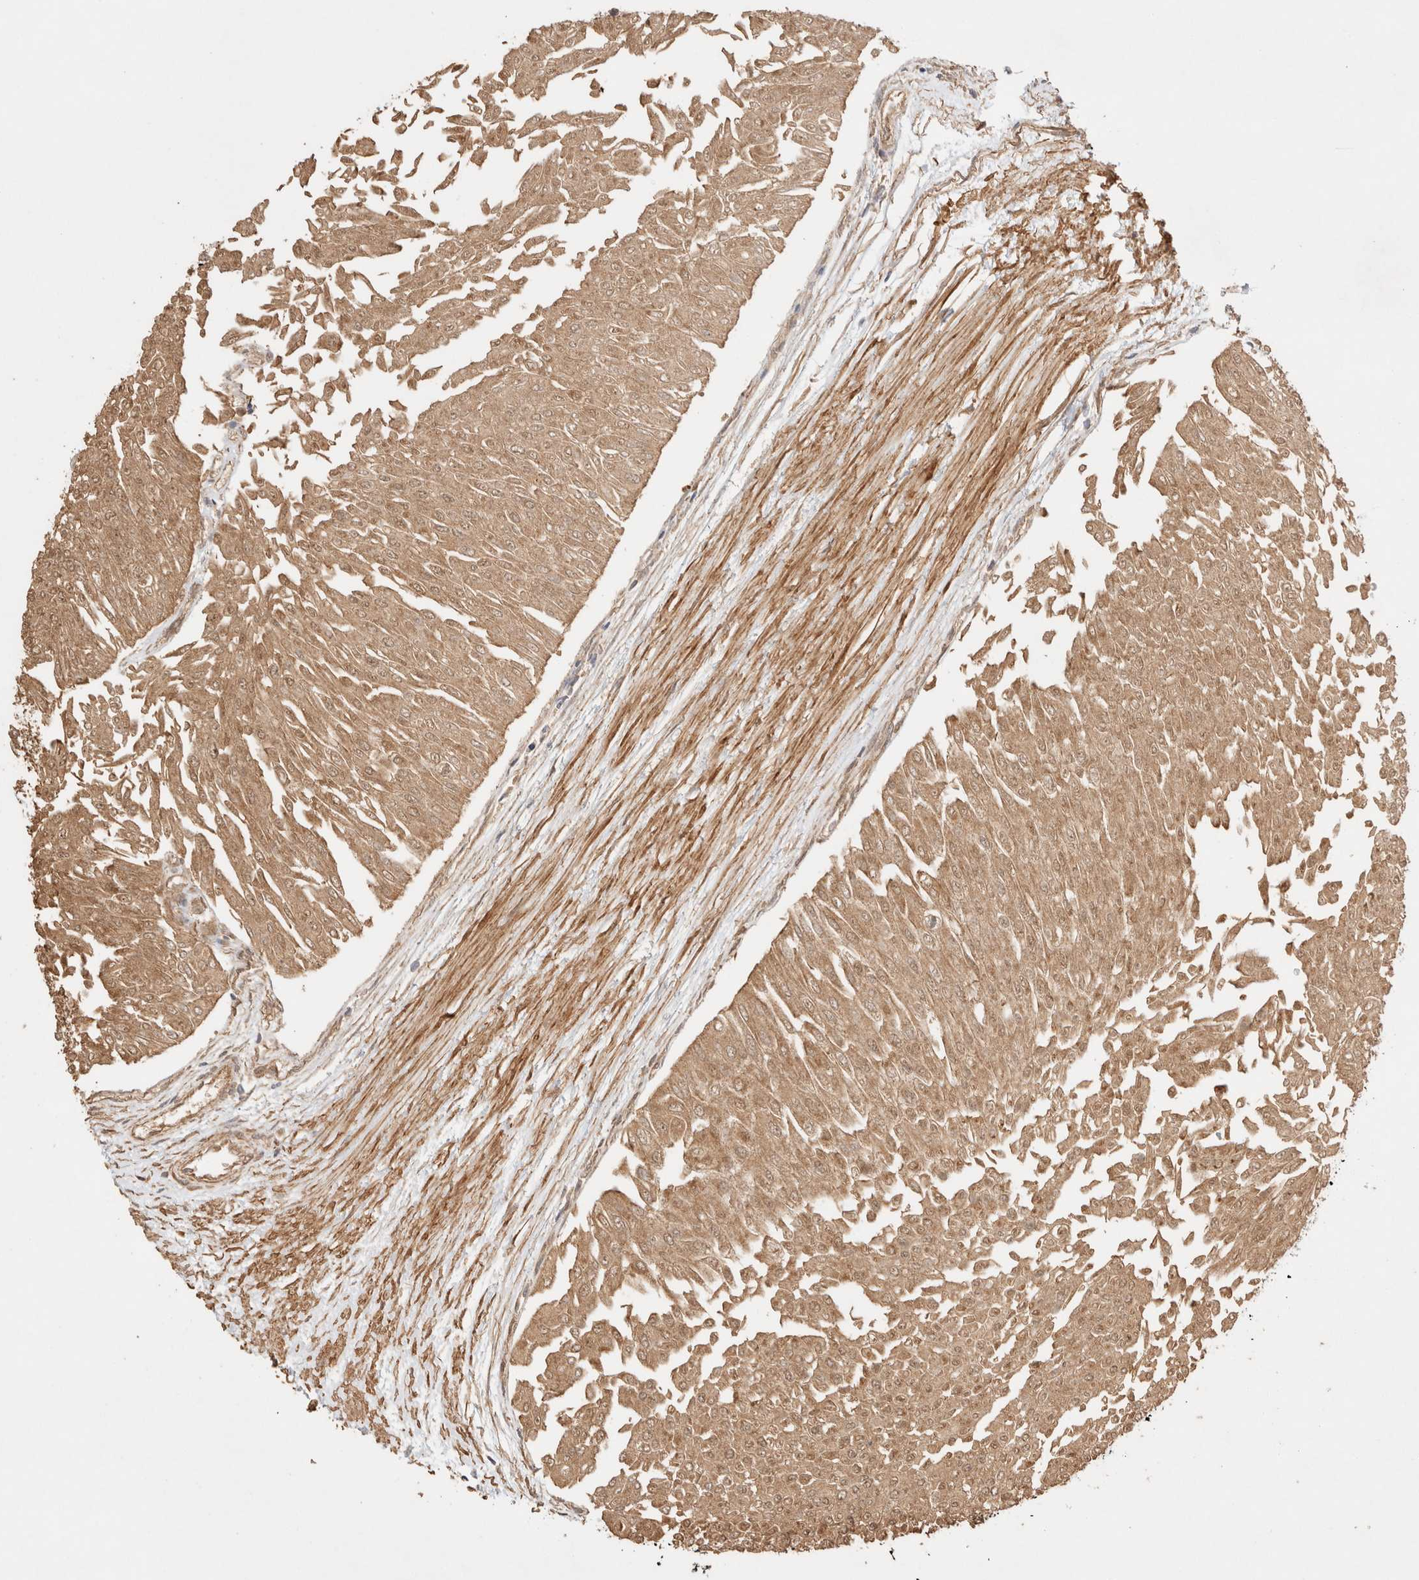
{"staining": {"intensity": "moderate", "quantity": ">75%", "location": "cytoplasmic/membranous,nuclear"}, "tissue": "urothelial cancer", "cell_type": "Tumor cells", "image_type": "cancer", "snomed": [{"axis": "morphology", "description": "Urothelial carcinoma, Low grade"}, {"axis": "topography", "description": "Urinary bladder"}], "caption": "This photomicrograph displays urothelial carcinoma (low-grade) stained with IHC to label a protein in brown. The cytoplasmic/membranous and nuclear of tumor cells show moderate positivity for the protein. Nuclei are counter-stained blue.", "gene": "CARNMT1", "patient": {"sex": "male", "age": 67}}